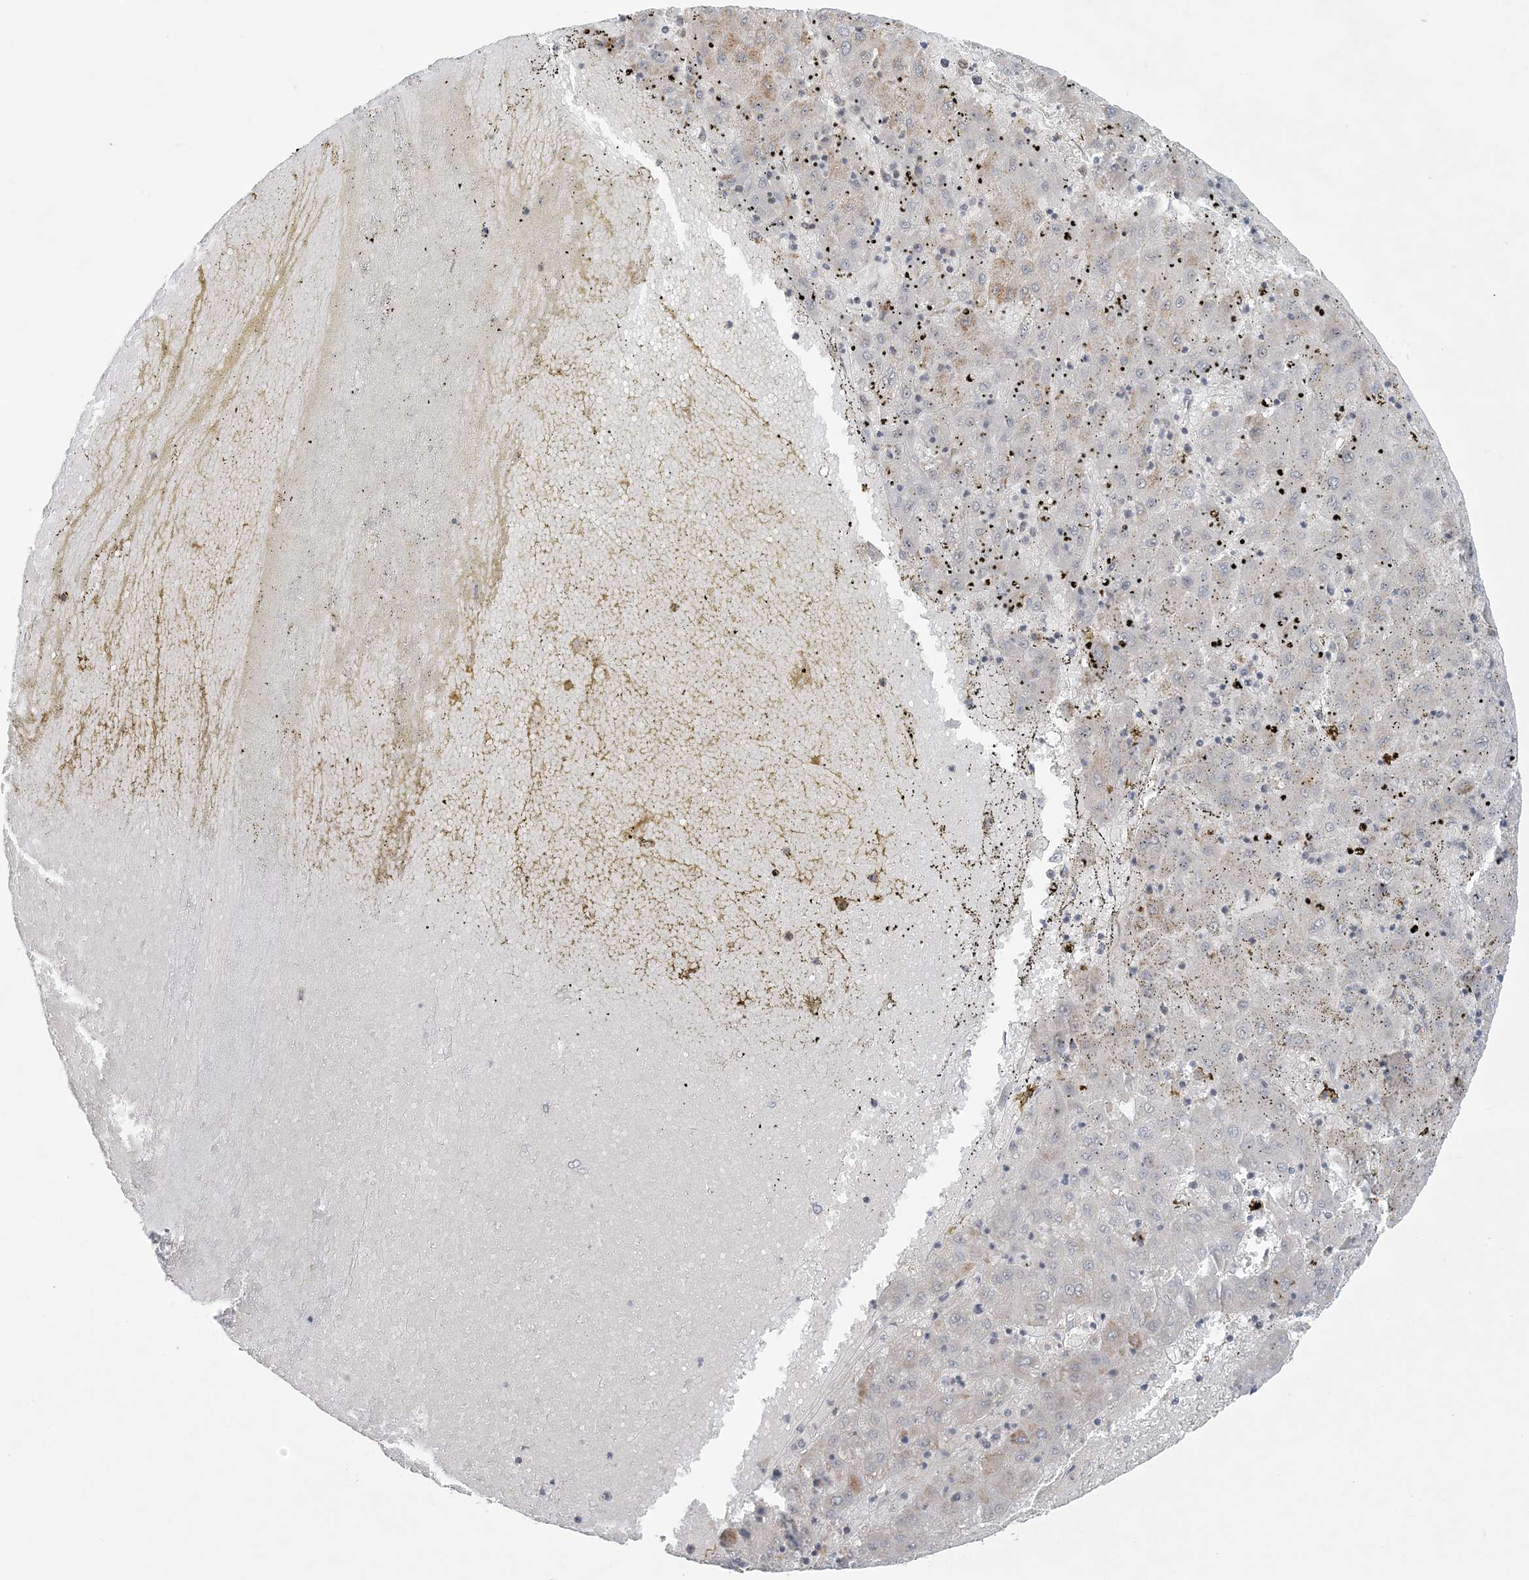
{"staining": {"intensity": "weak", "quantity": "<25%", "location": "cytoplasmic/membranous"}, "tissue": "liver cancer", "cell_type": "Tumor cells", "image_type": "cancer", "snomed": [{"axis": "morphology", "description": "Carcinoma, Hepatocellular, NOS"}, {"axis": "topography", "description": "Liver"}], "caption": "Immunohistochemistry of liver hepatocellular carcinoma displays no staining in tumor cells.", "gene": "OBI1", "patient": {"sex": "male", "age": 72}}